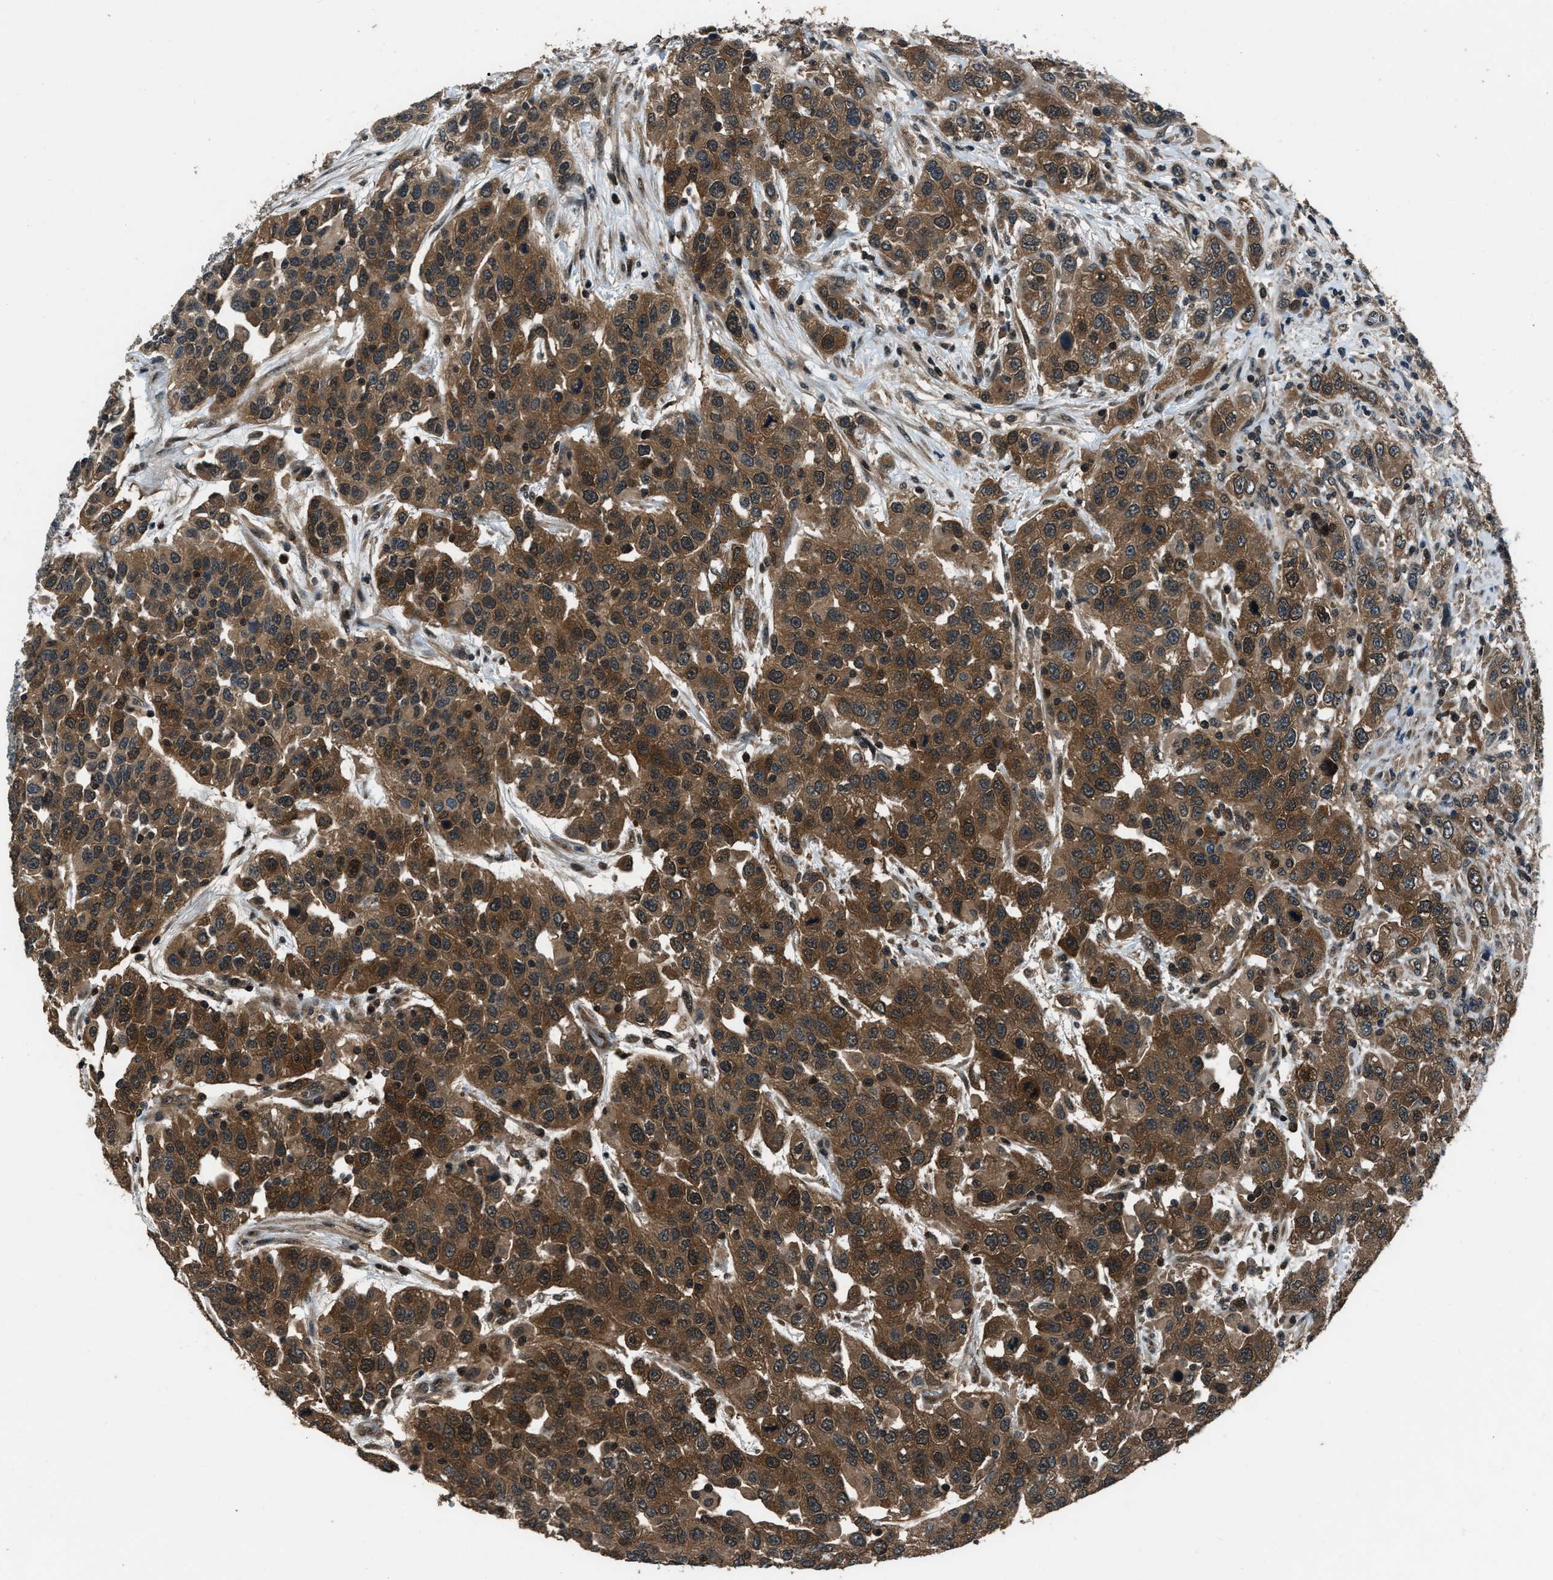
{"staining": {"intensity": "strong", "quantity": ">75%", "location": "cytoplasmic/membranous"}, "tissue": "urothelial cancer", "cell_type": "Tumor cells", "image_type": "cancer", "snomed": [{"axis": "morphology", "description": "Urothelial carcinoma, High grade"}, {"axis": "topography", "description": "Urinary bladder"}], "caption": "Brown immunohistochemical staining in urothelial carcinoma (high-grade) exhibits strong cytoplasmic/membranous staining in about >75% of tumor cells.", "gene": "NUDCD3", "patient": {"sex": "female", "age": 80}}